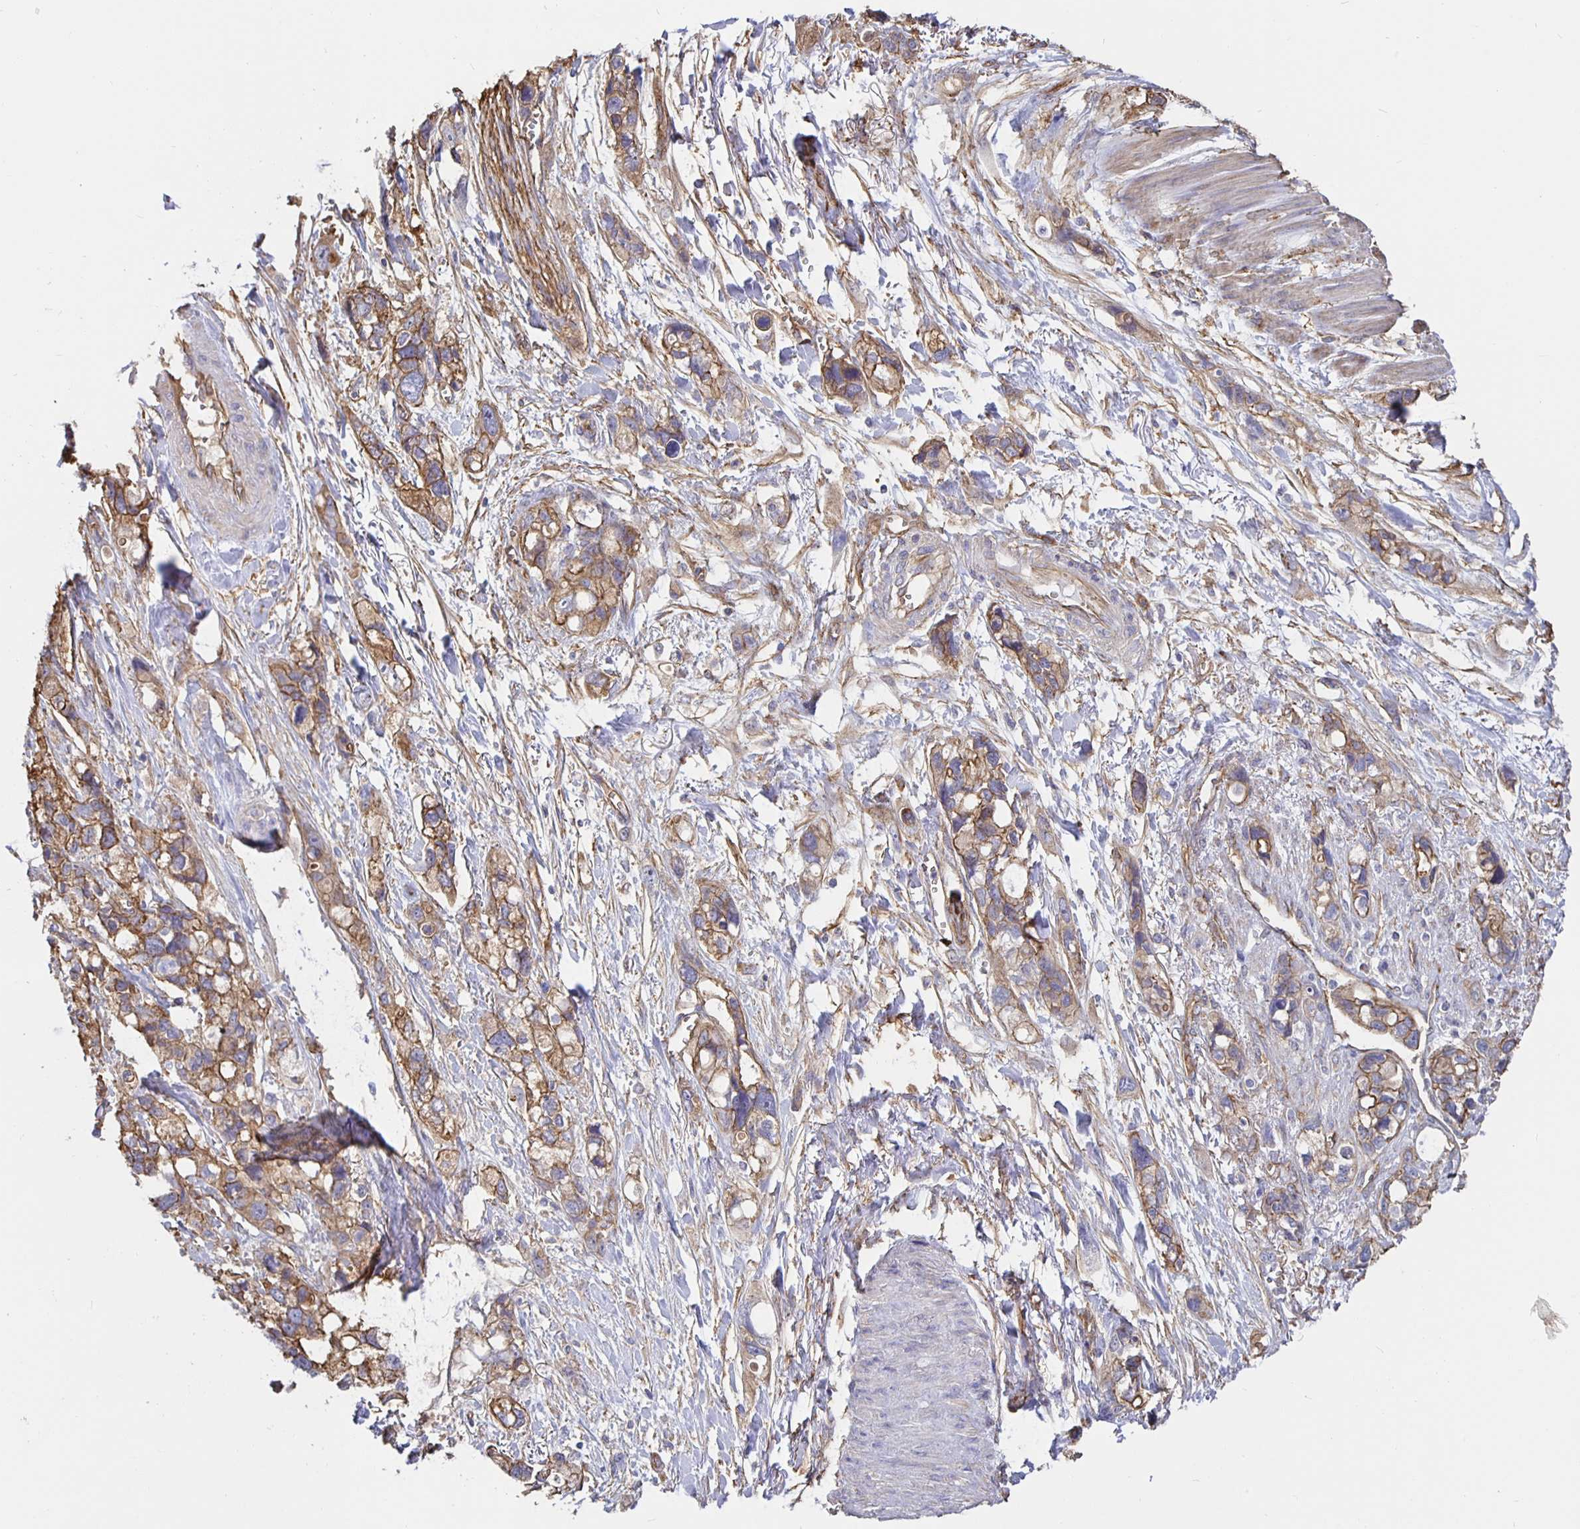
{"staining": {"intensity": "moderate", "quantity": ">75%", "location": "cytoplasmic/membranous"}, "tissue": "stomach cancer", "cell_type": "Tumor cells", "image_type": "cancer", "snomed": [{"axis": "morphology", "description": "Adenocarcinoma, NOS"}, {"axis": "topography", "description": "Stomach, upper"}], "caption": "Protein expression analysis of human stomach adenocarcinoma reveals moderate cytoplasmic/membranous expression in about >75% of tumor cells.", "gene": "ARHGEF39", "patient": {"sex": "female", "age": 81}}